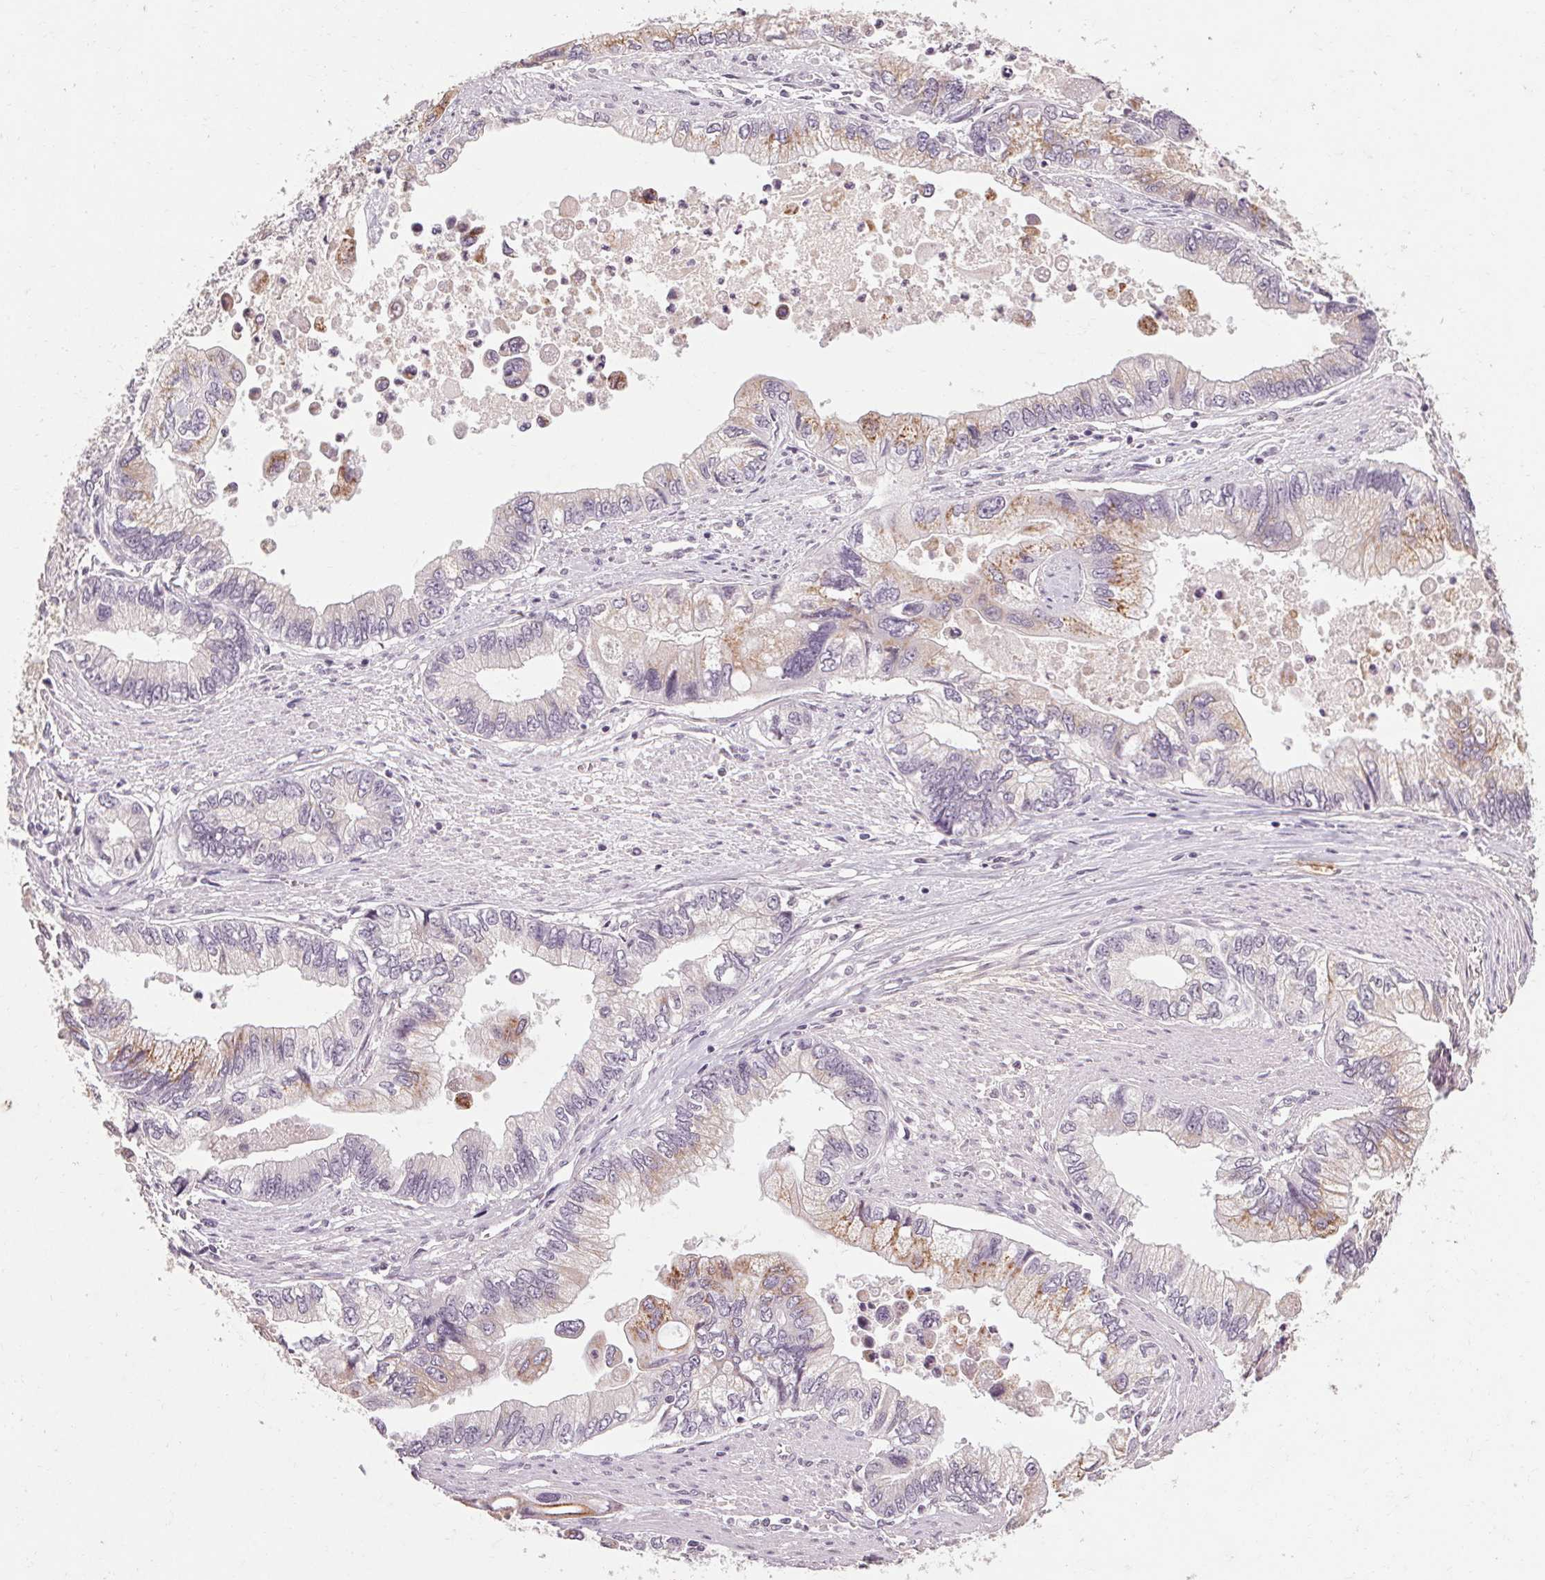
{"staining": {"intensity": "weak", "quantity": "<25%", "location": "cytoplasmic/membranous"}, "tissue": "stomach cancer", "cell_type": "Tumor cells", "image_type": "cancer", "snomed": [{"axis": "morphology", "description": "Adenocarcinoma, NOS"}, {"axis": "topography", "description": "Pancreas"}, {"axis": "topography", "description": "Stomach, upper"}], "caption": "A histopathology image of stomach cancer (adenocarcinoma) stained for a protein exhibits no brown staining in tumor cells.", "gene": "POMC", "patient": {"sex": "male", "age": 77}}